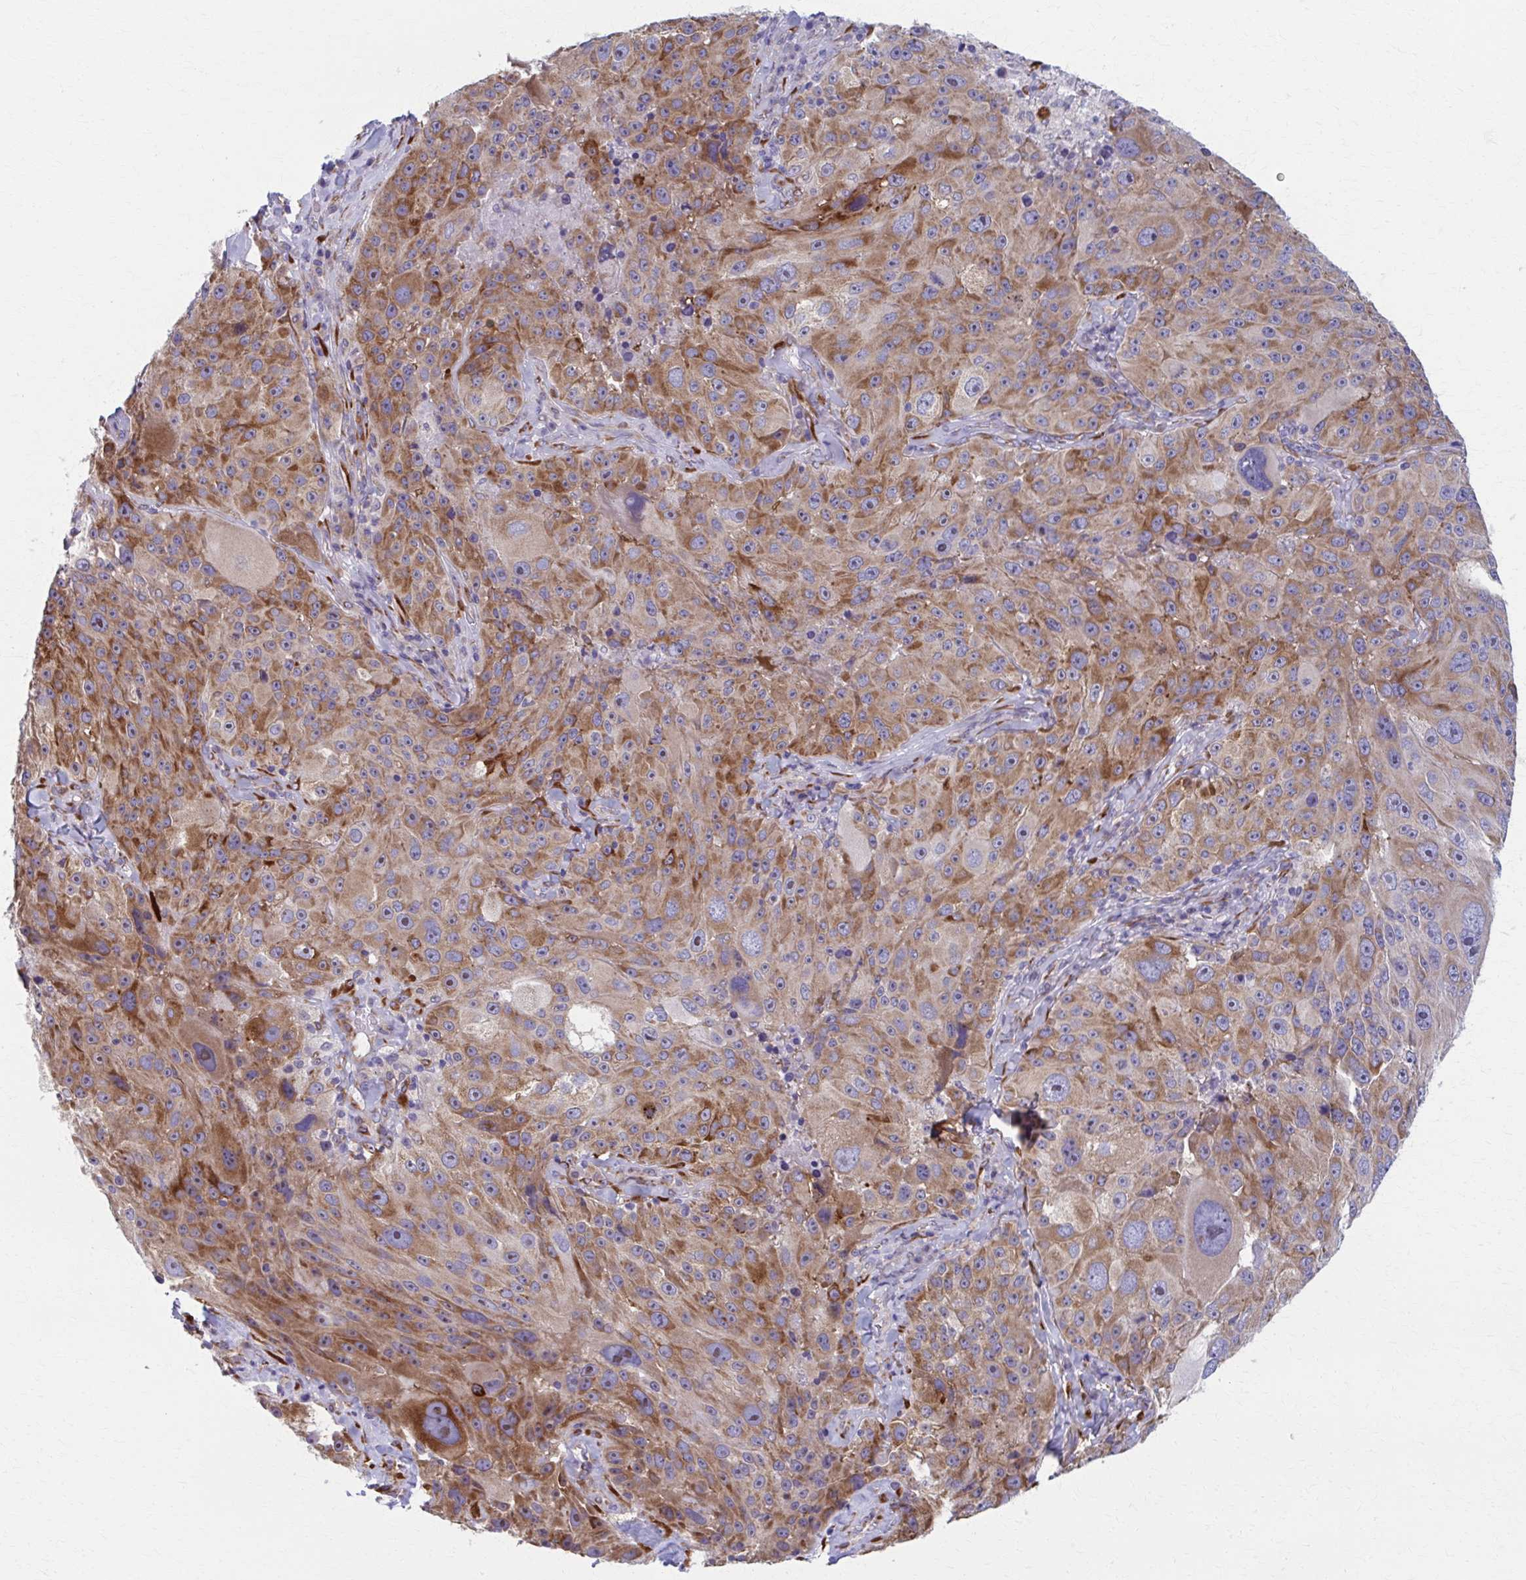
{"staining": {"intensity": "moderate", "quantity": ">75%", "location": "cytoplasmic/membranous"}, "tissue": "melanoma", "cell_type": "Tumor cells", "image_type": "cancer", "snomed": [{"axis": "morphology", "description": "Malignant melanoma, Metastatic site"}, {"axis": "topography", "description": "Lymph node"}], "caption": "High-magnification brightfield microscopy of melanoma stained with DAB (brown) and counterstained with hematoxylin (blue). tumor cells exhibit moderate cytoplasmic/membranous staining is appreciated in approximately>75% of cells. (DAB IHC with brightfield microscopy, high magnification).", "gene": "SPATS2L", "patient": {"sex": "male", "age": 62}}